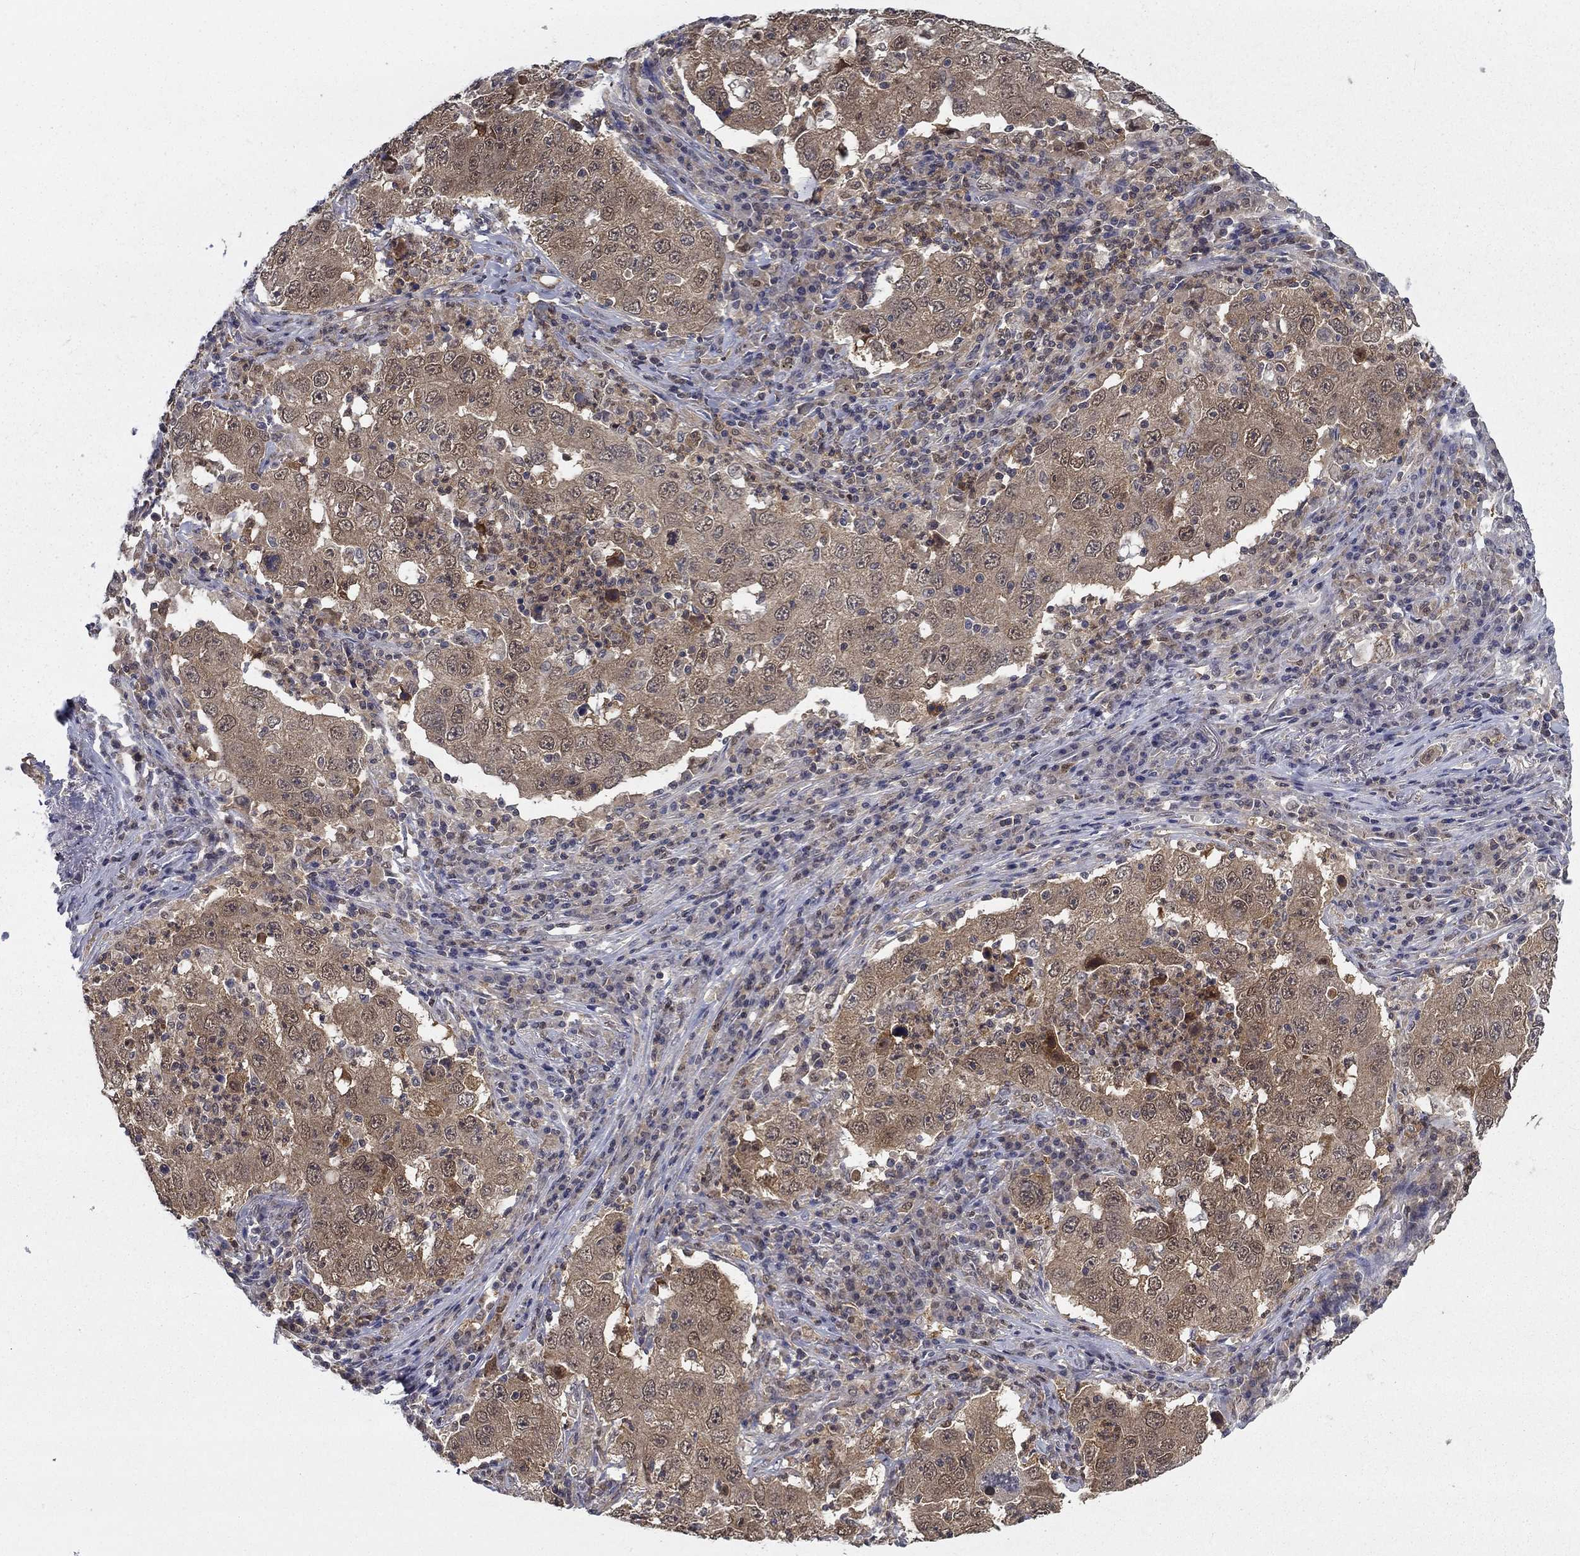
{"staining": {"intensity": "moderate", "quantity": "25%-75%", "location": "cytoplasmic/membranous"}, "tissue": "lung cancer", "cell_type": "Tumor cells", "image_type": "cancer", "snomed": [{"axis": "morphology", "description": "Adenocarcinoma, NOS"}, {"axis": "topography", "description": "Lung"}], "caption": "Immunohistochemistry micrograph of neoplastic tissue: human lung cancer (adenocarcinoma) stained using immunohistochemistry shows medium levels of moderate protein expression localized specifically in the cytoplasmic/membranous of tumor cells, appearing as a cytoplasmic/membranous brown color.", "gene": "NIT2", "patient": {"sex": "male", "age": 73}}